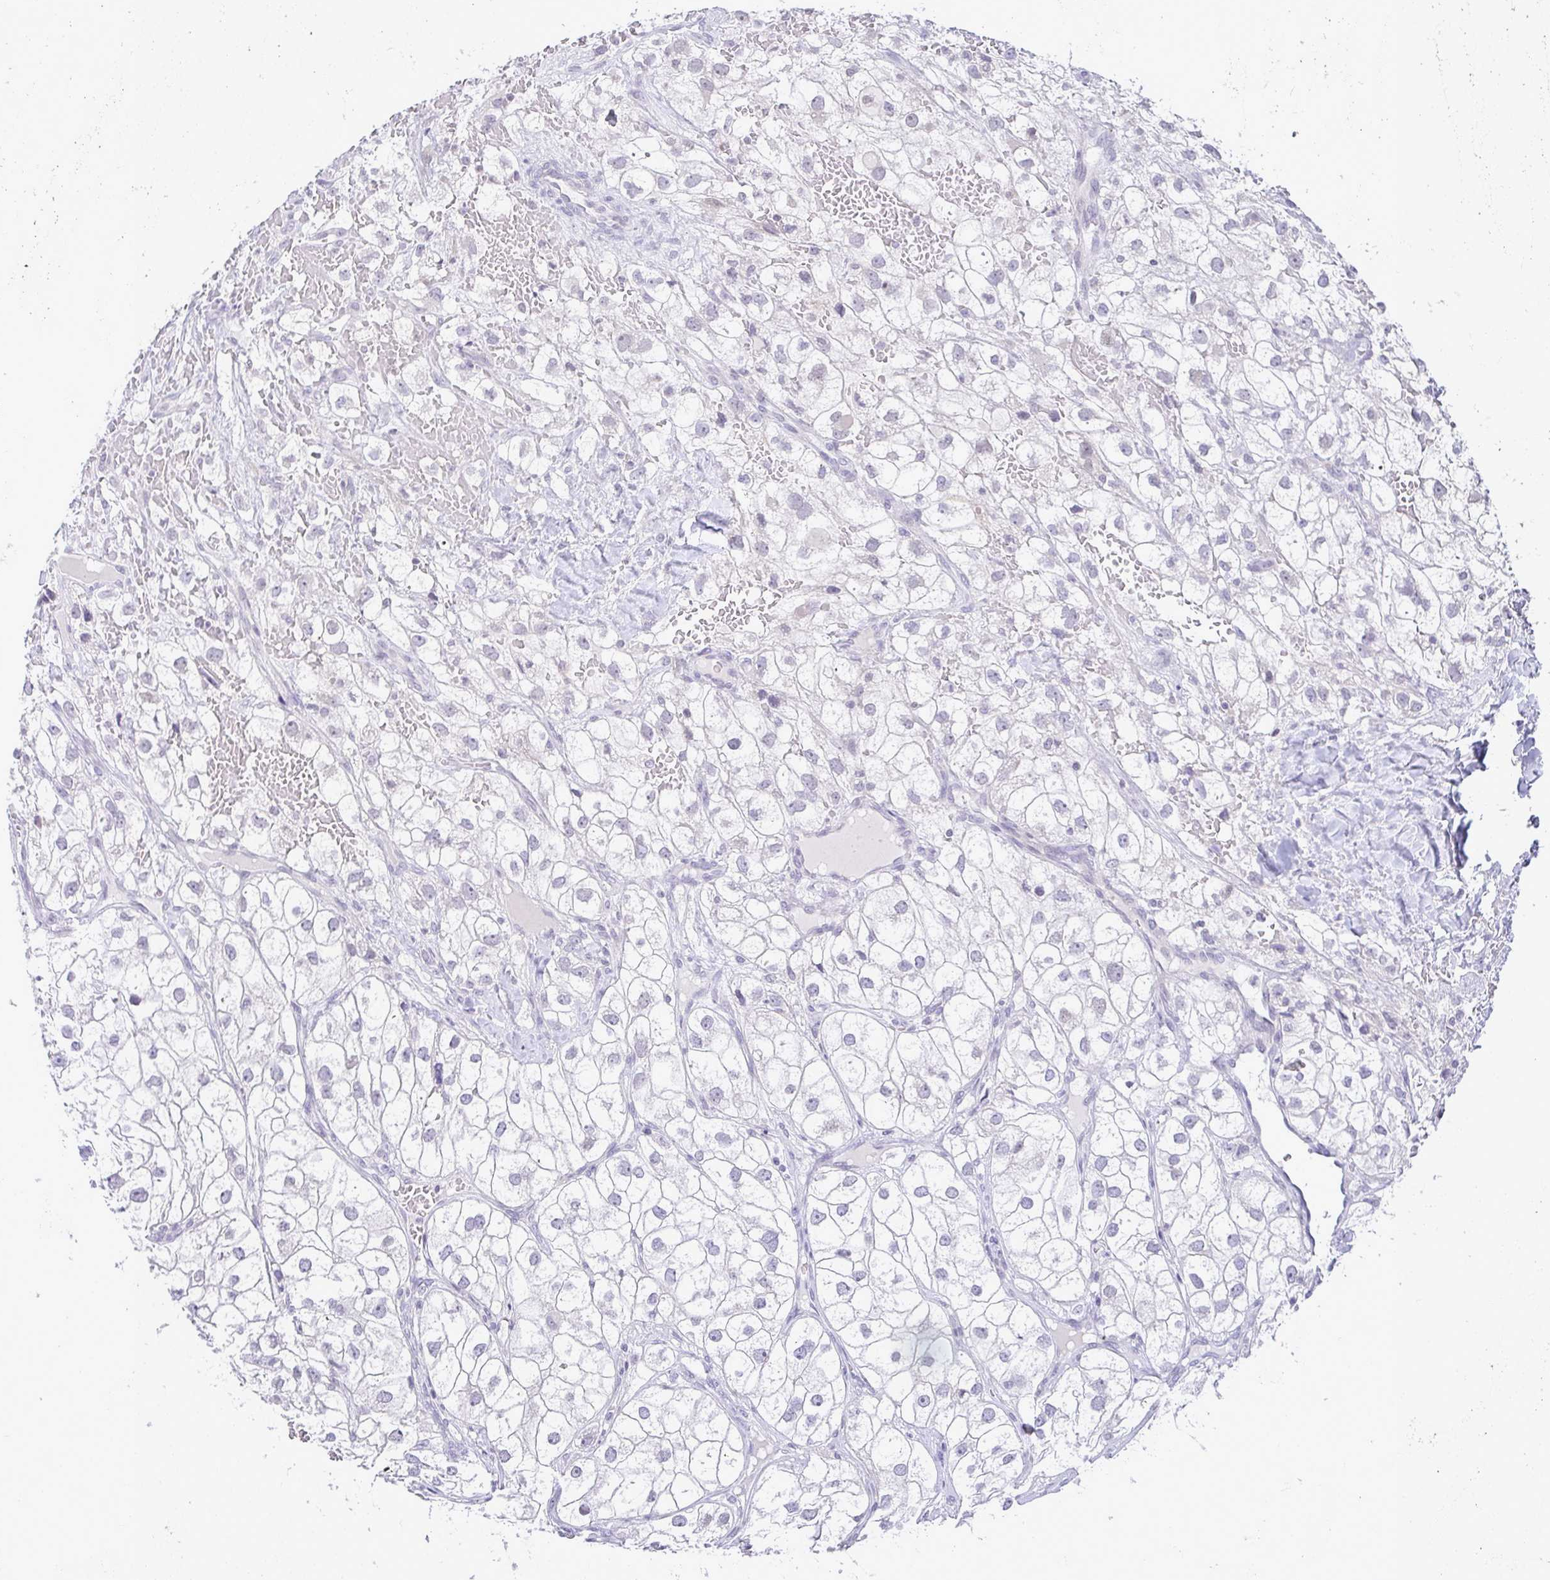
{"staining": {"intensity": "negative", "quantity": "none", "location": "none"}, "tissue": "renal cancer", "cell_type": "Tumor cells", "image_type": "cancer", "snomed": [{"axis": "morphology", "description": "Adenocarcinoma, NOS"}, {"axis": "topography", "description": "Kidney"}], "caption": "Tumor cells show no significant protein positivity in renal adenocarcinoma.", "gene": "CACNA1S", "patient": {"sex": "male", "age": 59}}